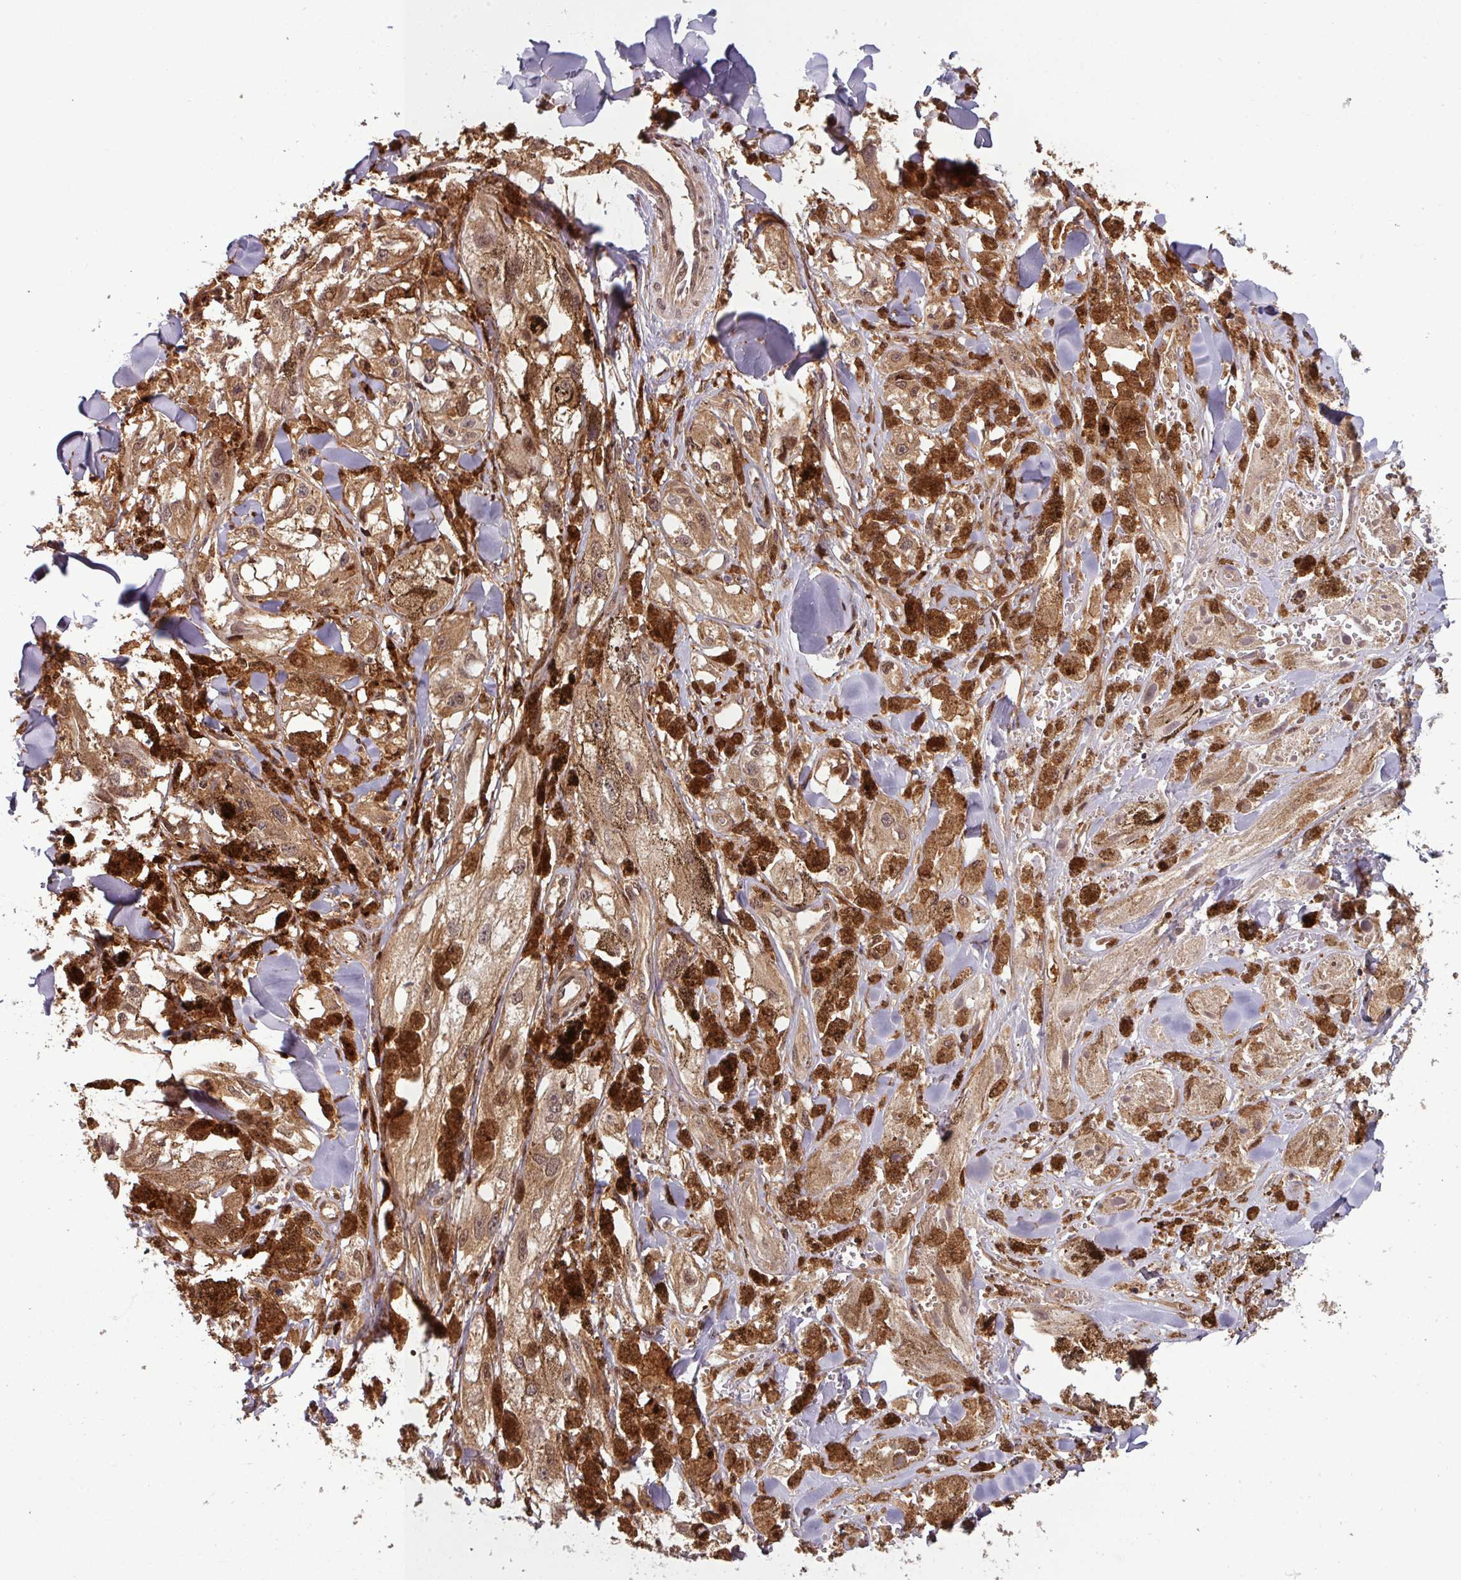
{"staining": {"intensity": "moderate", "quantity": ">75%", "location": "cytoplasmic/membranous,nuclear"}, "tissue": "melanoma", "cell_type": "Tumor cells", "image_type": "cancer", "snomed": [{"axis": "morphology", "description": "Malignant melanoma, NOS"}, {"axis": "topography", "description": "Skin"}], "caption": "Tumor cells show medium levels of moderate cytoplasmic/membranous and nuclear expression in approximately >75% of cells in malignant melanoma.", "gene": "KCTD11", "patient": {"sex": "male", "age": 88}}